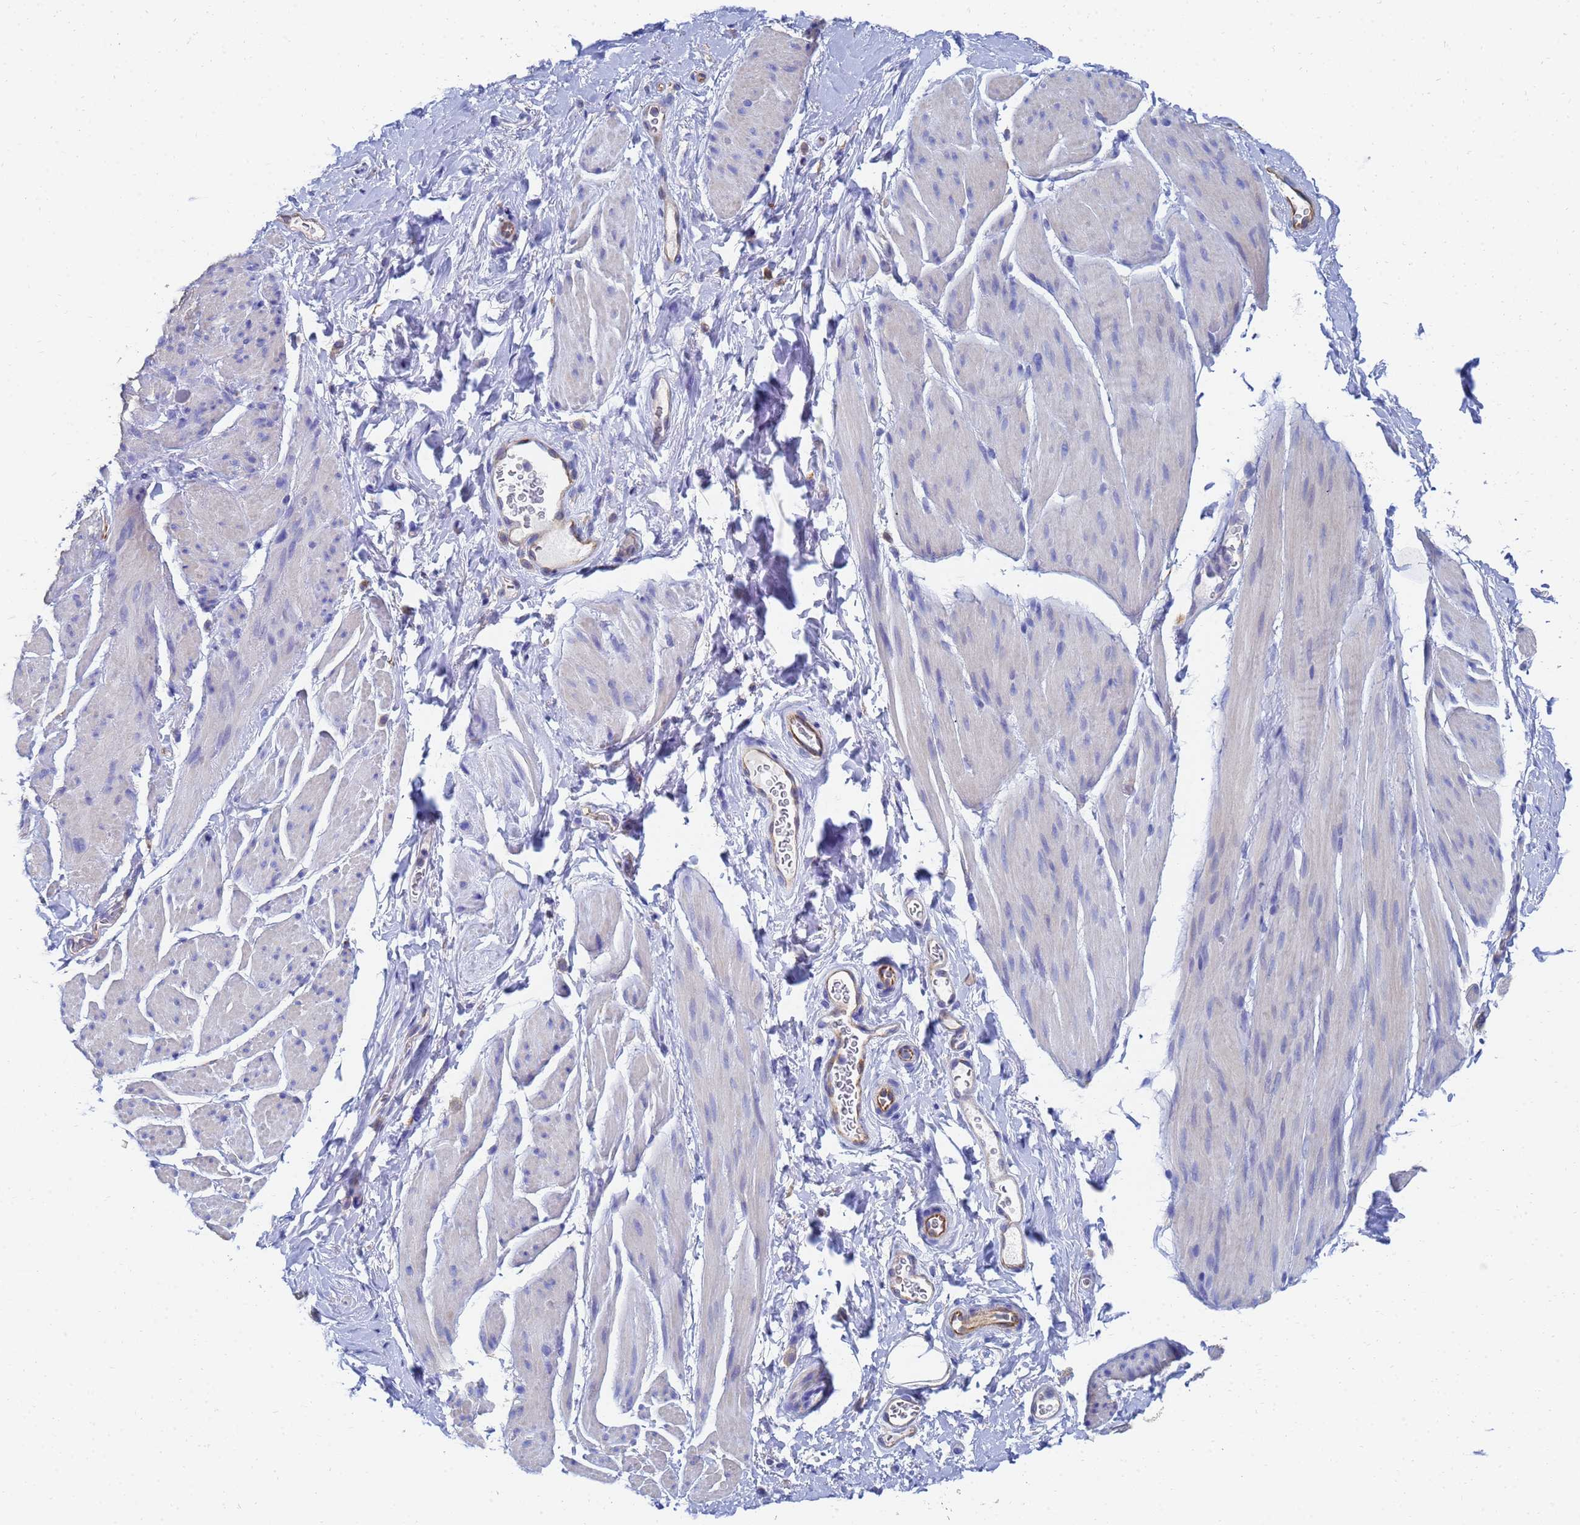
{"staining": {"intensity": "negative", "quantity": "none", "location": "none"}, "tissue": "smooth muscle", "cell_type": "Smooth muscle cells", "image_type": "normal", "snomed": [{"axis": "morphology", "description": "Normal tissue, NOS"}, {"axis": "topography", "description": "Smooth muscle"}, {"axis": "topography", "description": "Peripheral nerve tissue"}], "caption": "The image shows no significant positivity in smooth muscle cells of smooth muscle. (DAB (3,3'-diaminobenzidine) IHC, high magnification).", "gene": "GCHFR", "patient": {"sex": "male", "age": 69}}